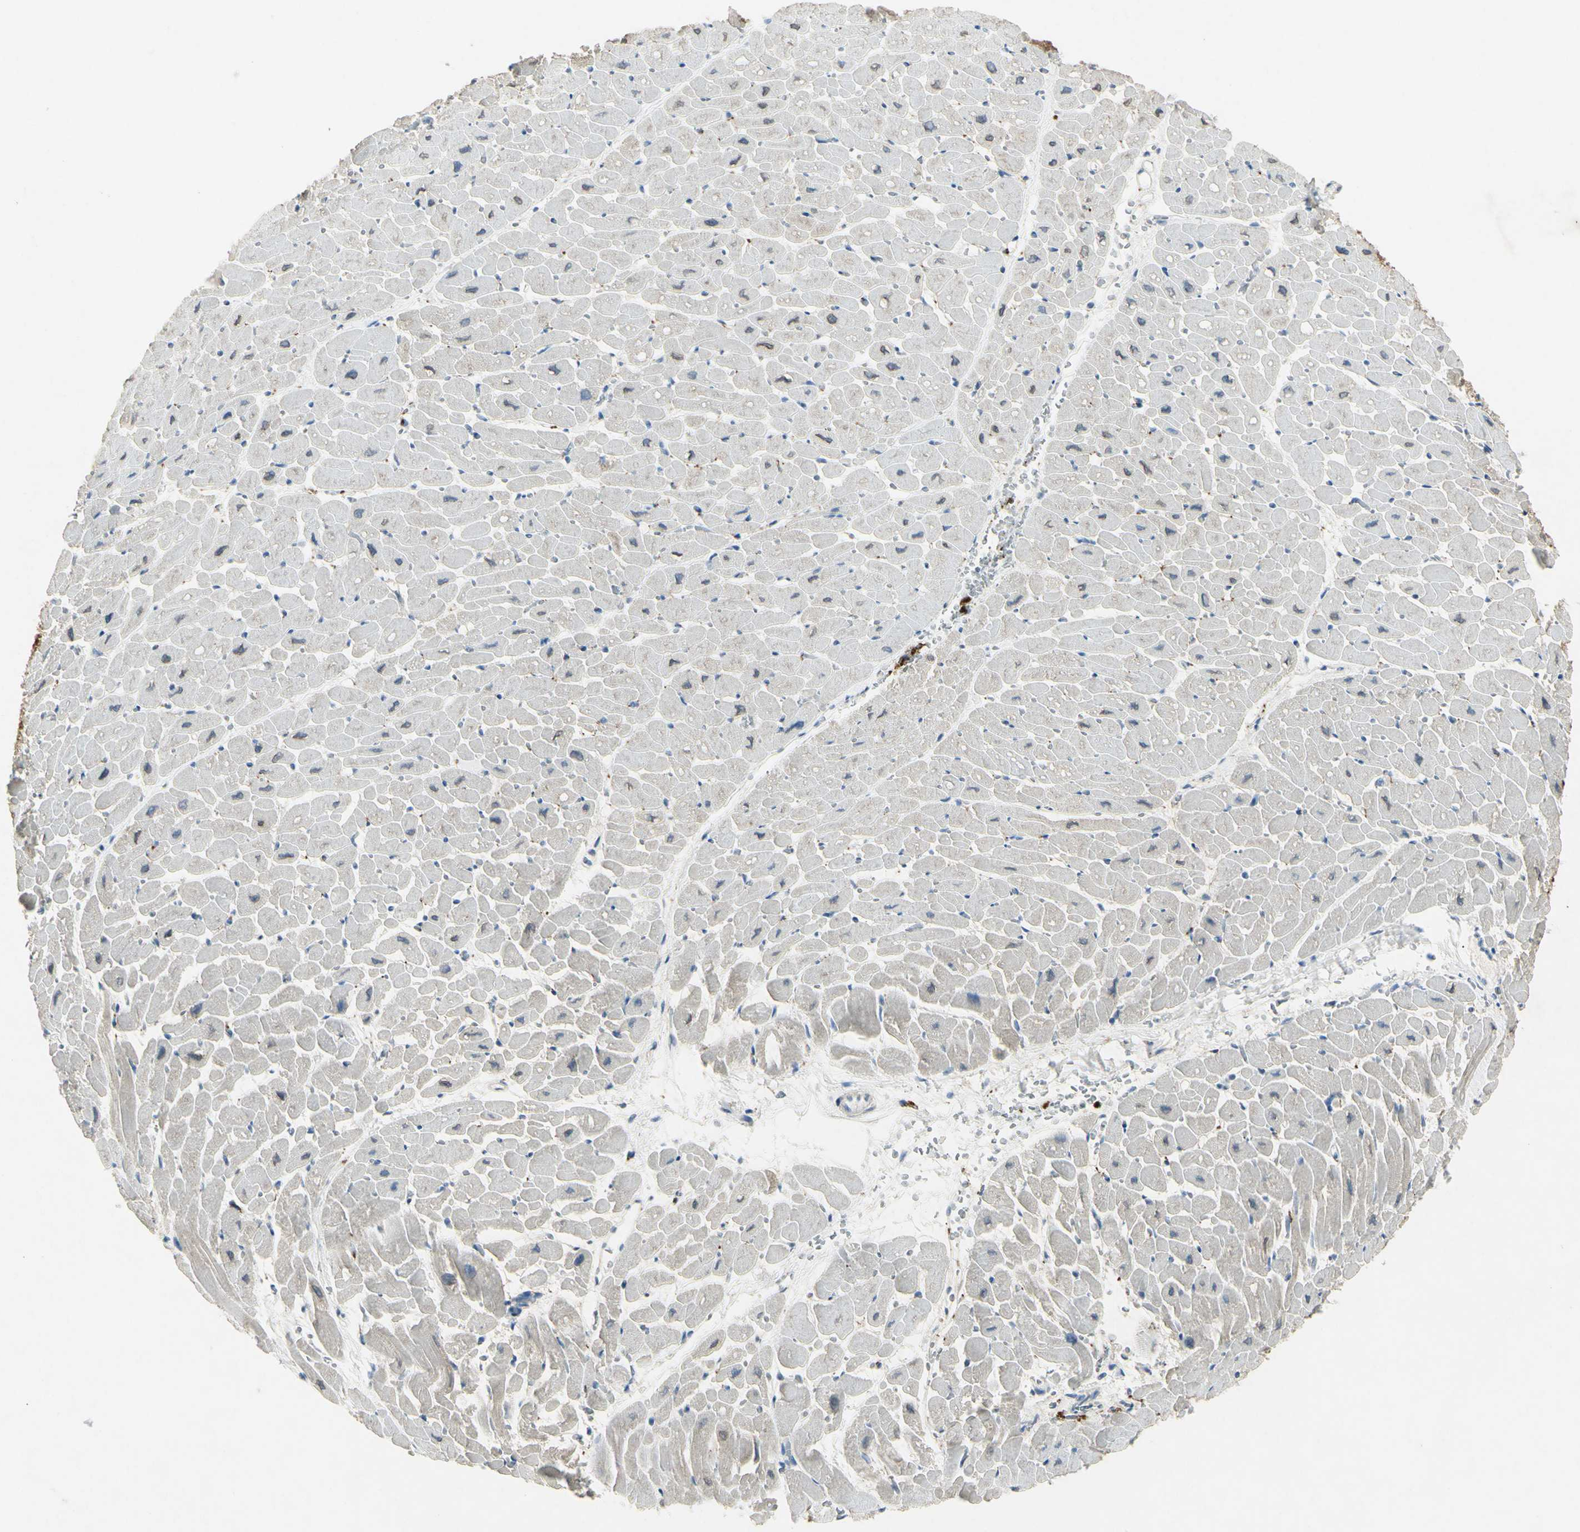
{"staining": {"intensity": "negative", "quantity": "none", "location": "none"}, "tissue": "heart muscle", "cell_type": "Cardiomyocytes", "image_type": "normal", "snomed": [{"axis": "morphology", "description": "Normal tissue, NOS"}, {"axis": "topography", "description": "Heart"}], "caption": "The image demonstrates no significant positivity in cardiomyocytes of heart muscle.", "gene": "SNAP91", "patient": {"sex": "male", "age": 45}}